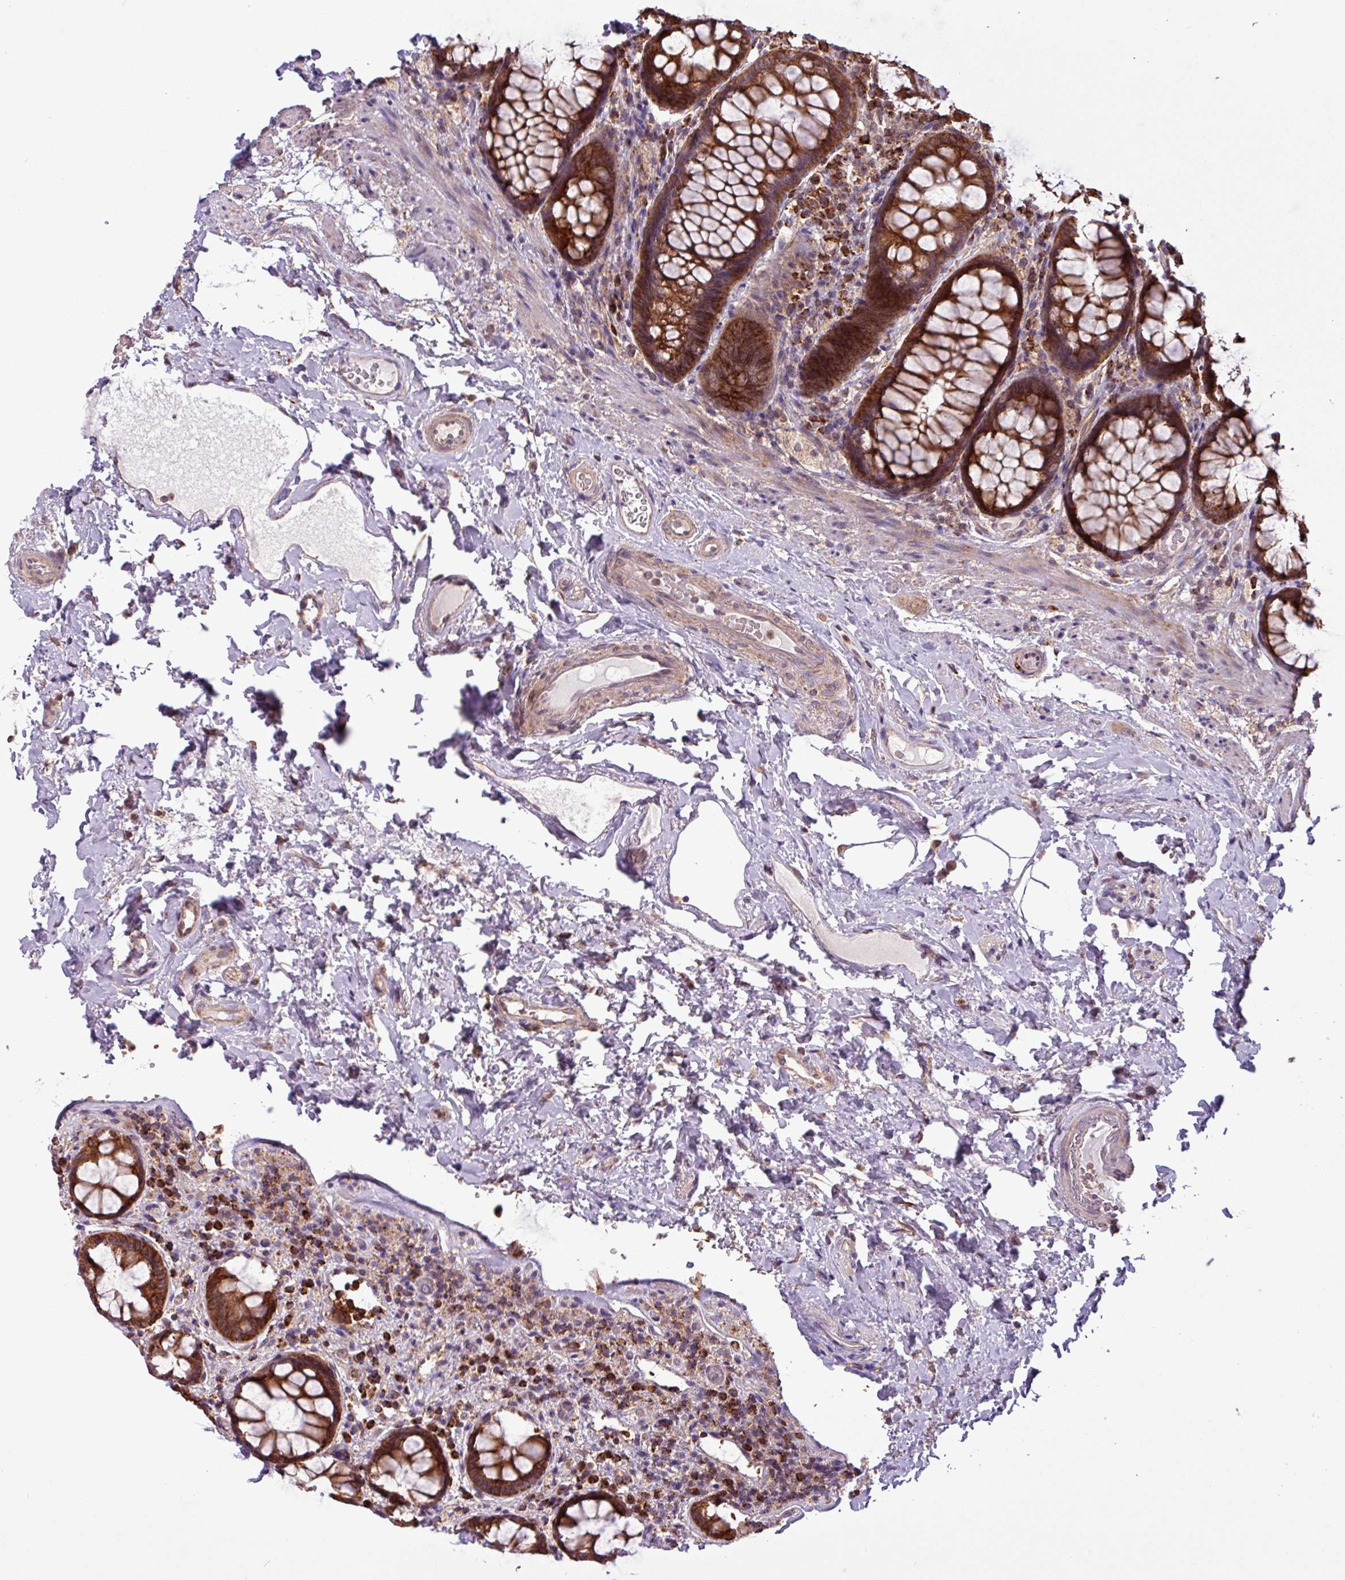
{"staining": {"intensity": "strong", "quantity": ">75%", "location": "cytoplasmic/membranous"}, "tissue": "rectum", "cell_type": "Glandular cells", "image_type": "normal", "snomed": [{"axis": "morphology", "description": "Normal tissue, NOS"}, {"axis": "topography", "description": "Rectum"}], "caption": "Rectum stained for a protein (brown) demonstrates strong cytoplasmic/membranous positive staining in about >75% of glandular cells.", "gene": "MCTP2", "patient": {"sex": "male", "age": 83}}